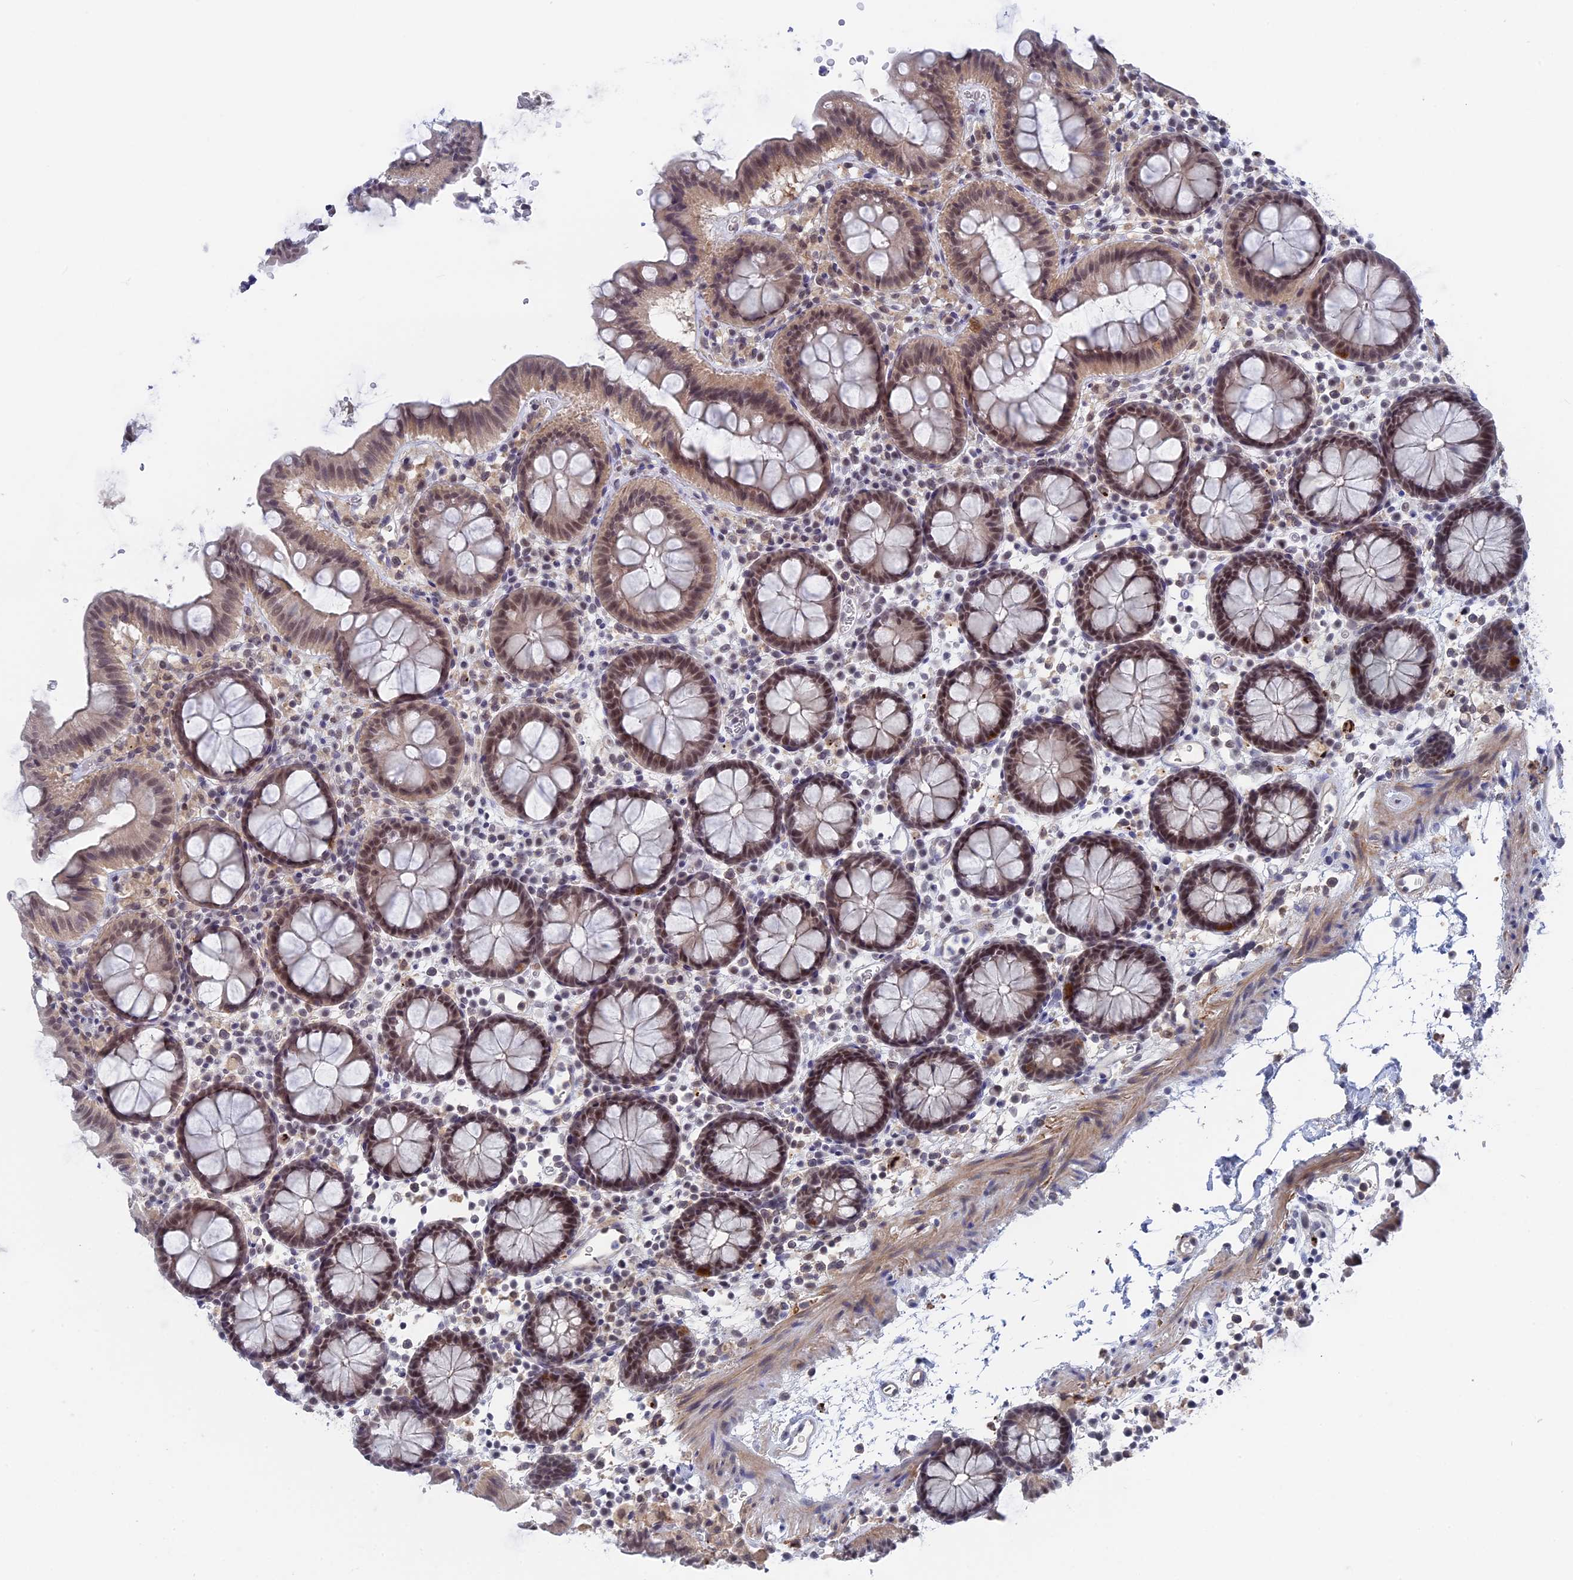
{"staining": {"intensity": "weak", "quantity": ">75%", "location": "nuclear"}, "tissue": "colon", "cell_type": "Endothelial cells", "image_type": "normal", "snomed": [{"axis": "morphology", "description": "Normal tissue, NOS"}, {"axis": "topography", "description": "Colon"}], "caption": "Weak nuclear expression is appreciated in approximately >75% of endothelial cells in unremarkable colon.", "gene": "BRD2", "patient": {"sex": "male", "age": 75}}